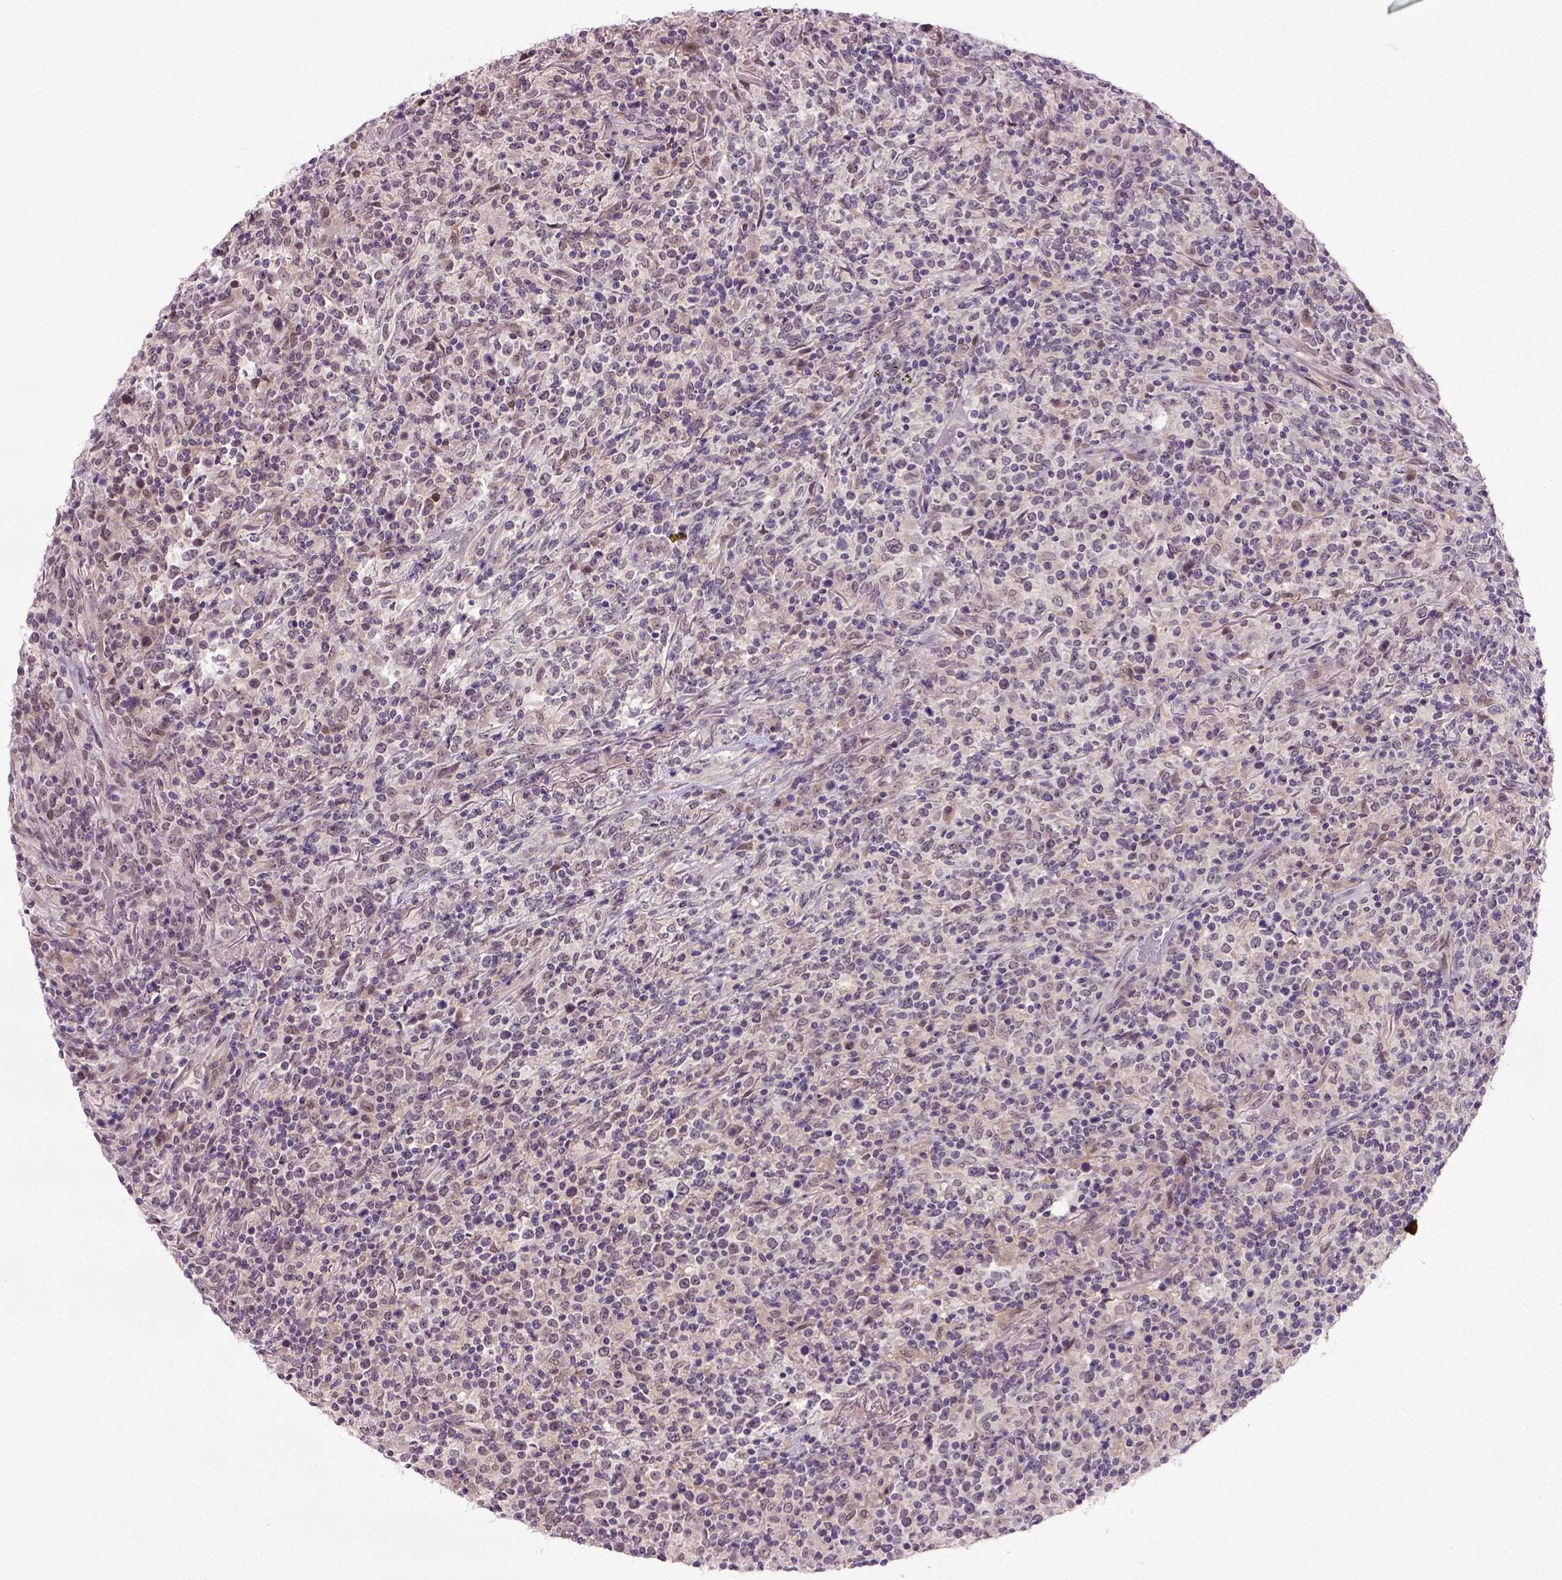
{"staining": {"intensity": "negative", "quantity": "none", "location": "none"}, "tissue": "lymphoma", "cell_type": "Tumor cells", "image_type": "cancer", "snomed": [{"axis": "morphology", "description": "Malignant lymphoma, non-Hodgkin's type, High grade"}, {"axis": "topography", "description": "Lung"}], "caption": "High-grade malignant lymphoma, non-Hodgkin's type was stained to show a protein in brown. There is no significant expression in tumor cells. (Stains: DAB (3,3'-diaminobenzidine) immunohistochemistry with hematoxylin counter stain, Microscopy: brightfield microscopy at high magnification).", "gene": "RAB43", "patient": {"sex": "male", "age": 79}}